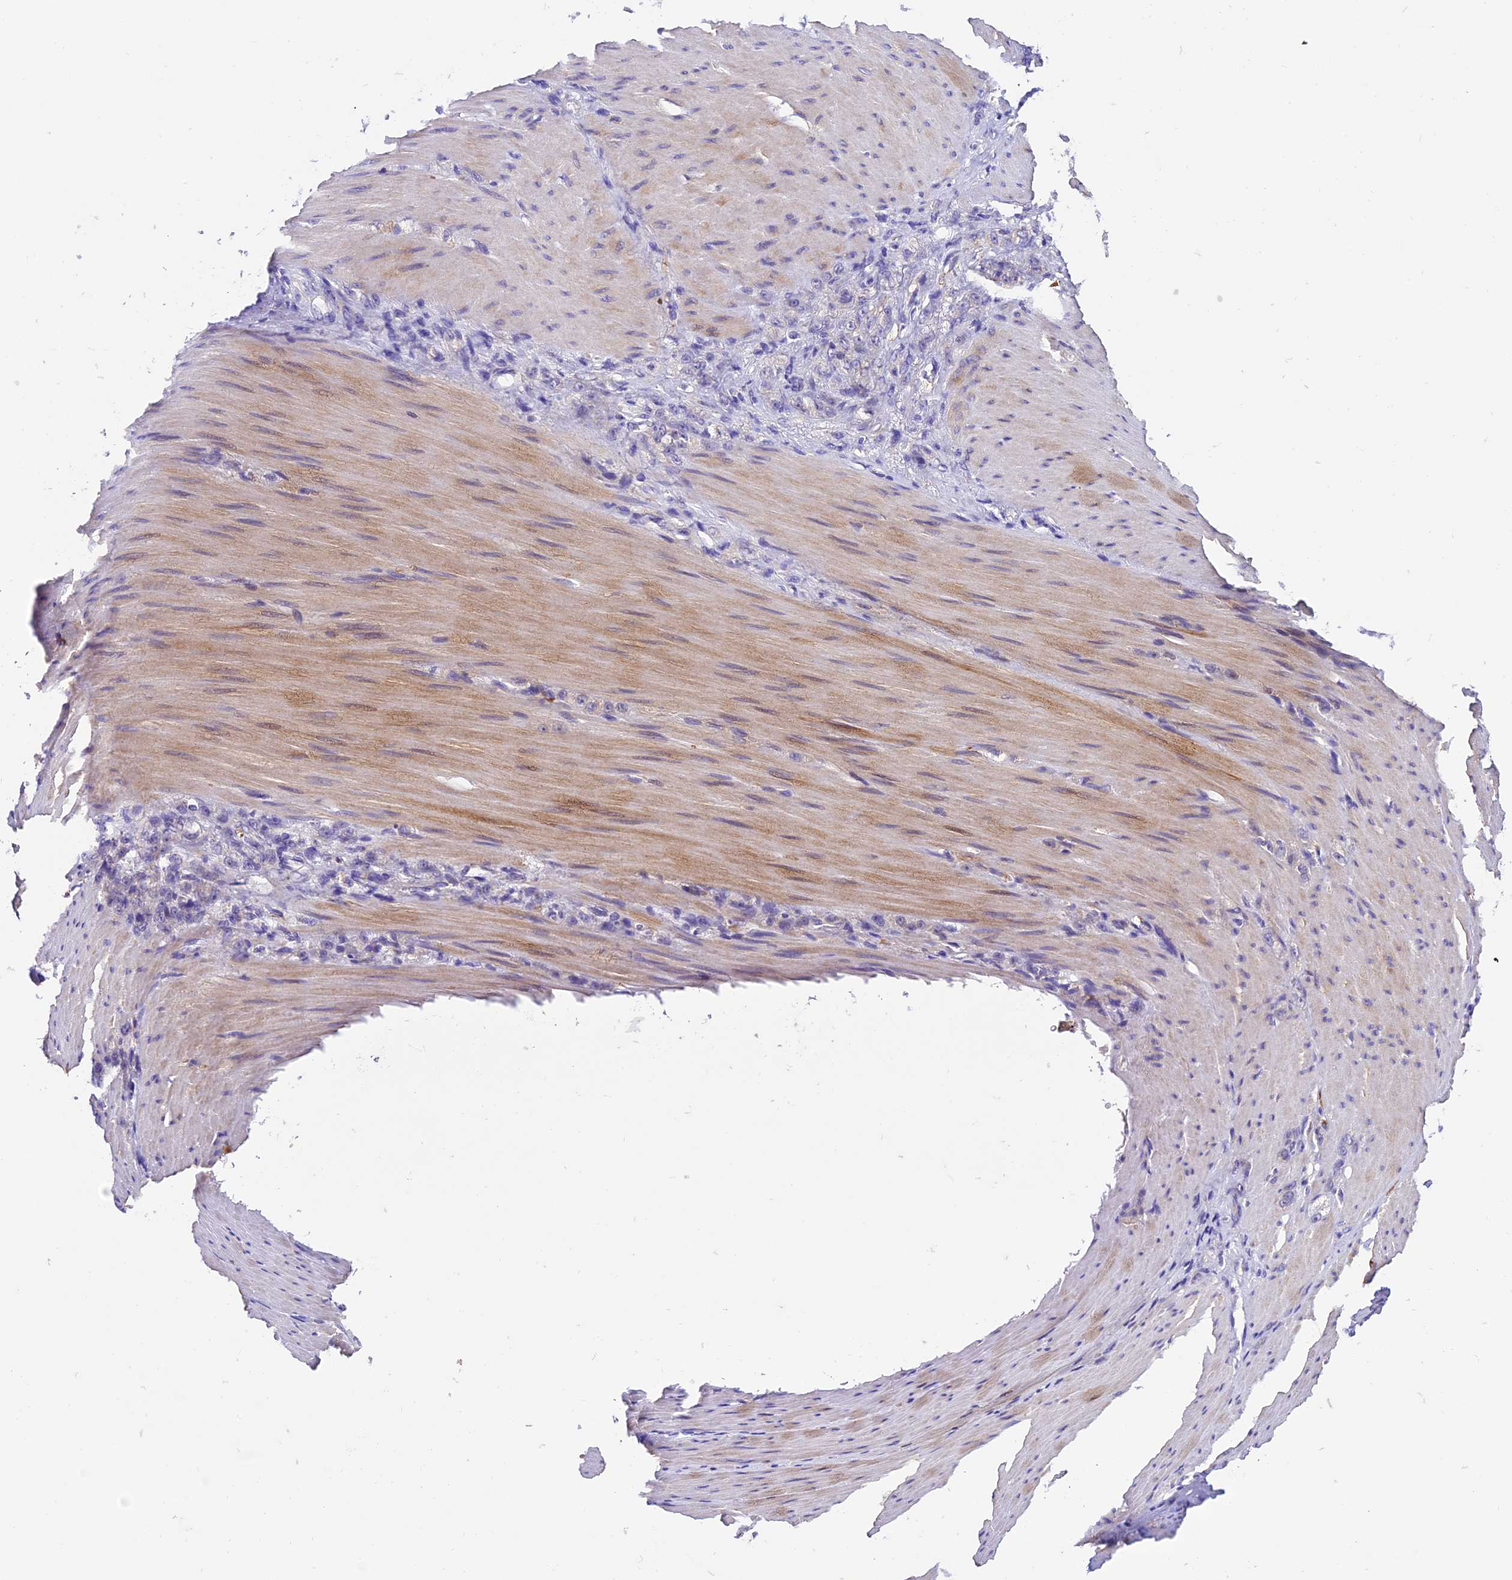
{"staining": {"intensity": "negative", "quantity": "none", "location": "none"}, "tissue": "stomach cancer", "cell_type": "Tumor cells", "image_type": "cancer", "snomed": [{"axis": "morphology", "description": "Normal tissue, NOS"}, {"axis": "morphology", "description": "Adenocarcinoma, NOS"}, {"axis": "topography", "description": "Stomach"}], "caption": "IHC of human stomach cancer (adenocarcinoma) shows no staining in tumor cells.", "gene": "CILP2", "patient": {"sex": "male", "age": 82}}